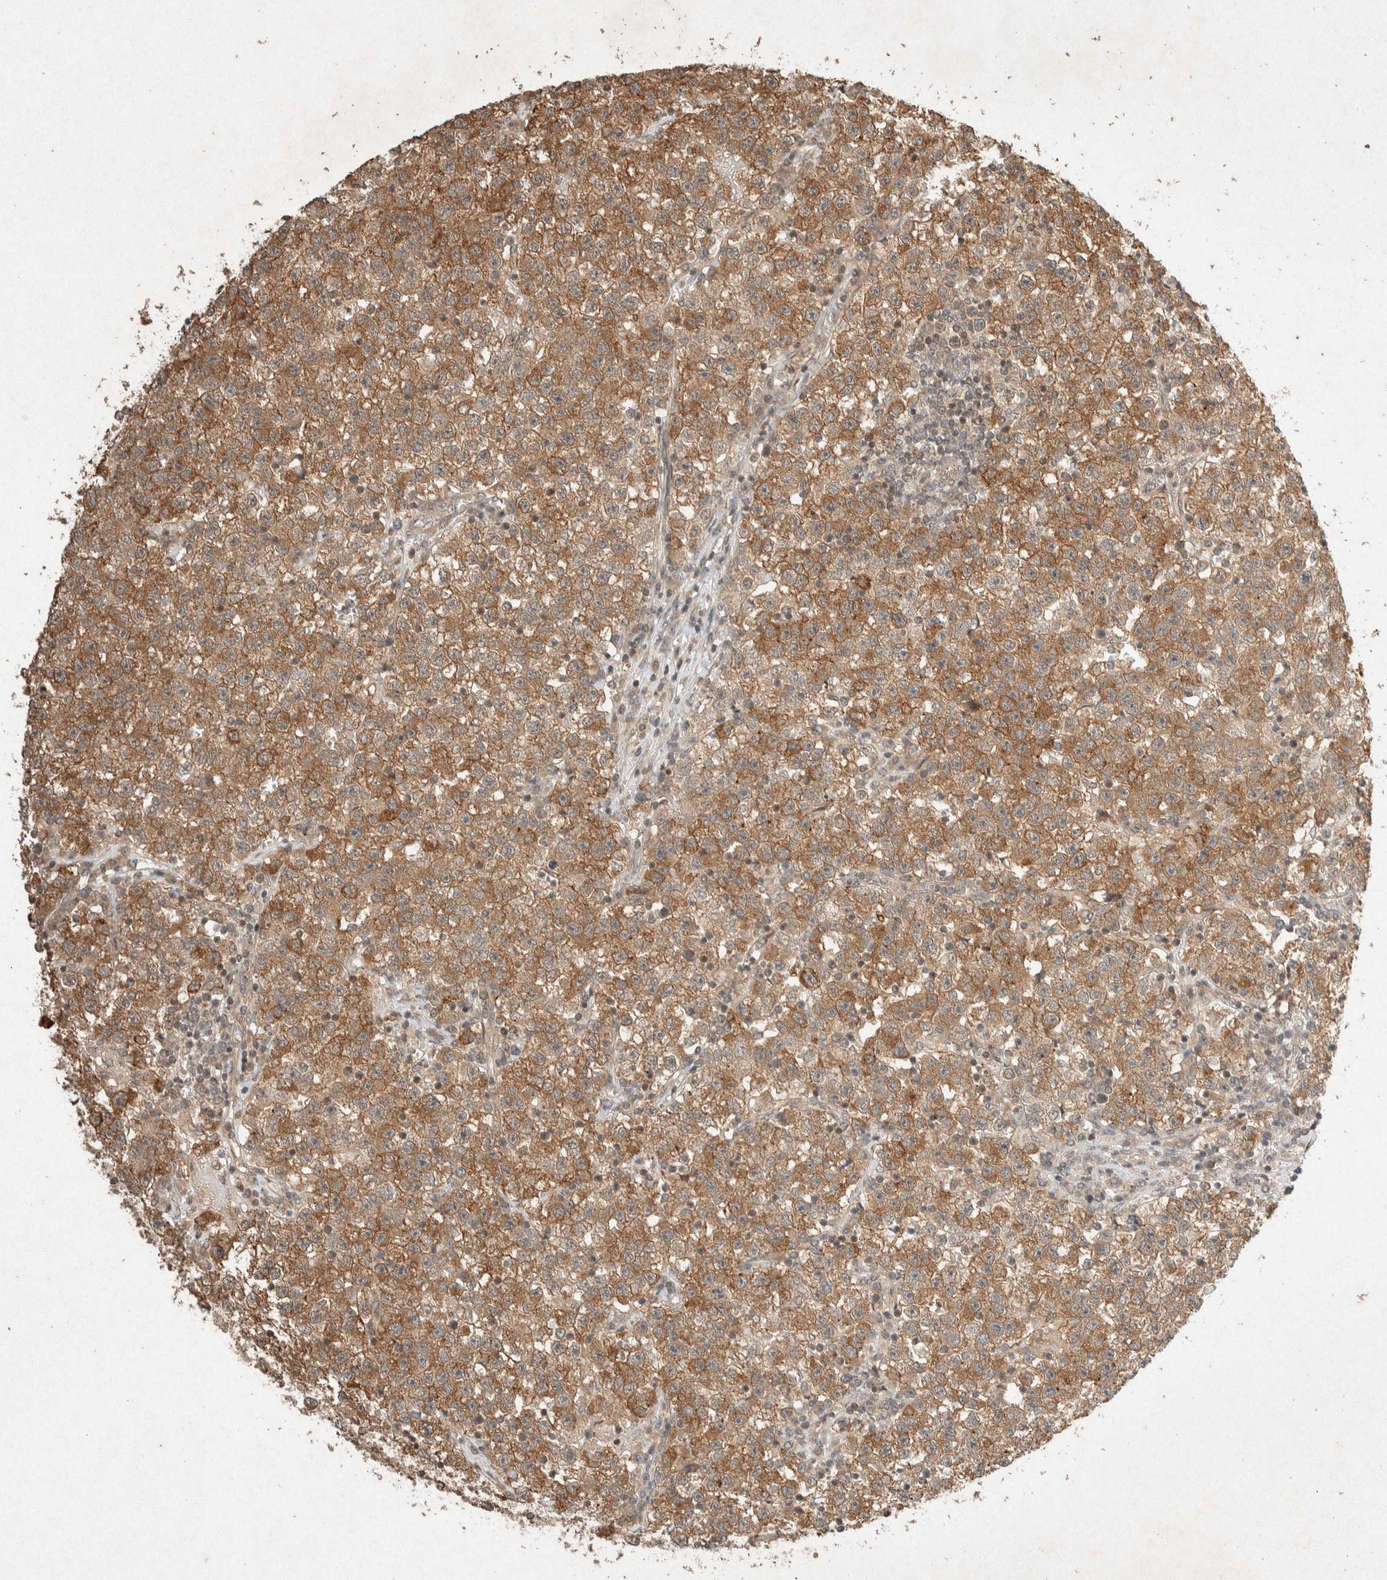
{"staining": {"intensity": "moderate", "quantity": ">75%", "location": "cytoplasmic/membranous"}, "tissue": "testis cancer", "cell_type": "Tumor cells", "image_type": "cancer", "snomed": [{"axis": "morphology", "description": "Seminoma, NOS"}, {"axis": "topography", "description": "Testis"}], "caption": "This histopathology image reveals immunohistochemistry (IHC) staining of human testis cancer, with medium moderate cytoplasmic/membranous positivity in about >75% of tumor cells.", "gene": "THRA", "patient": {"sex": "male", "age": 22}}